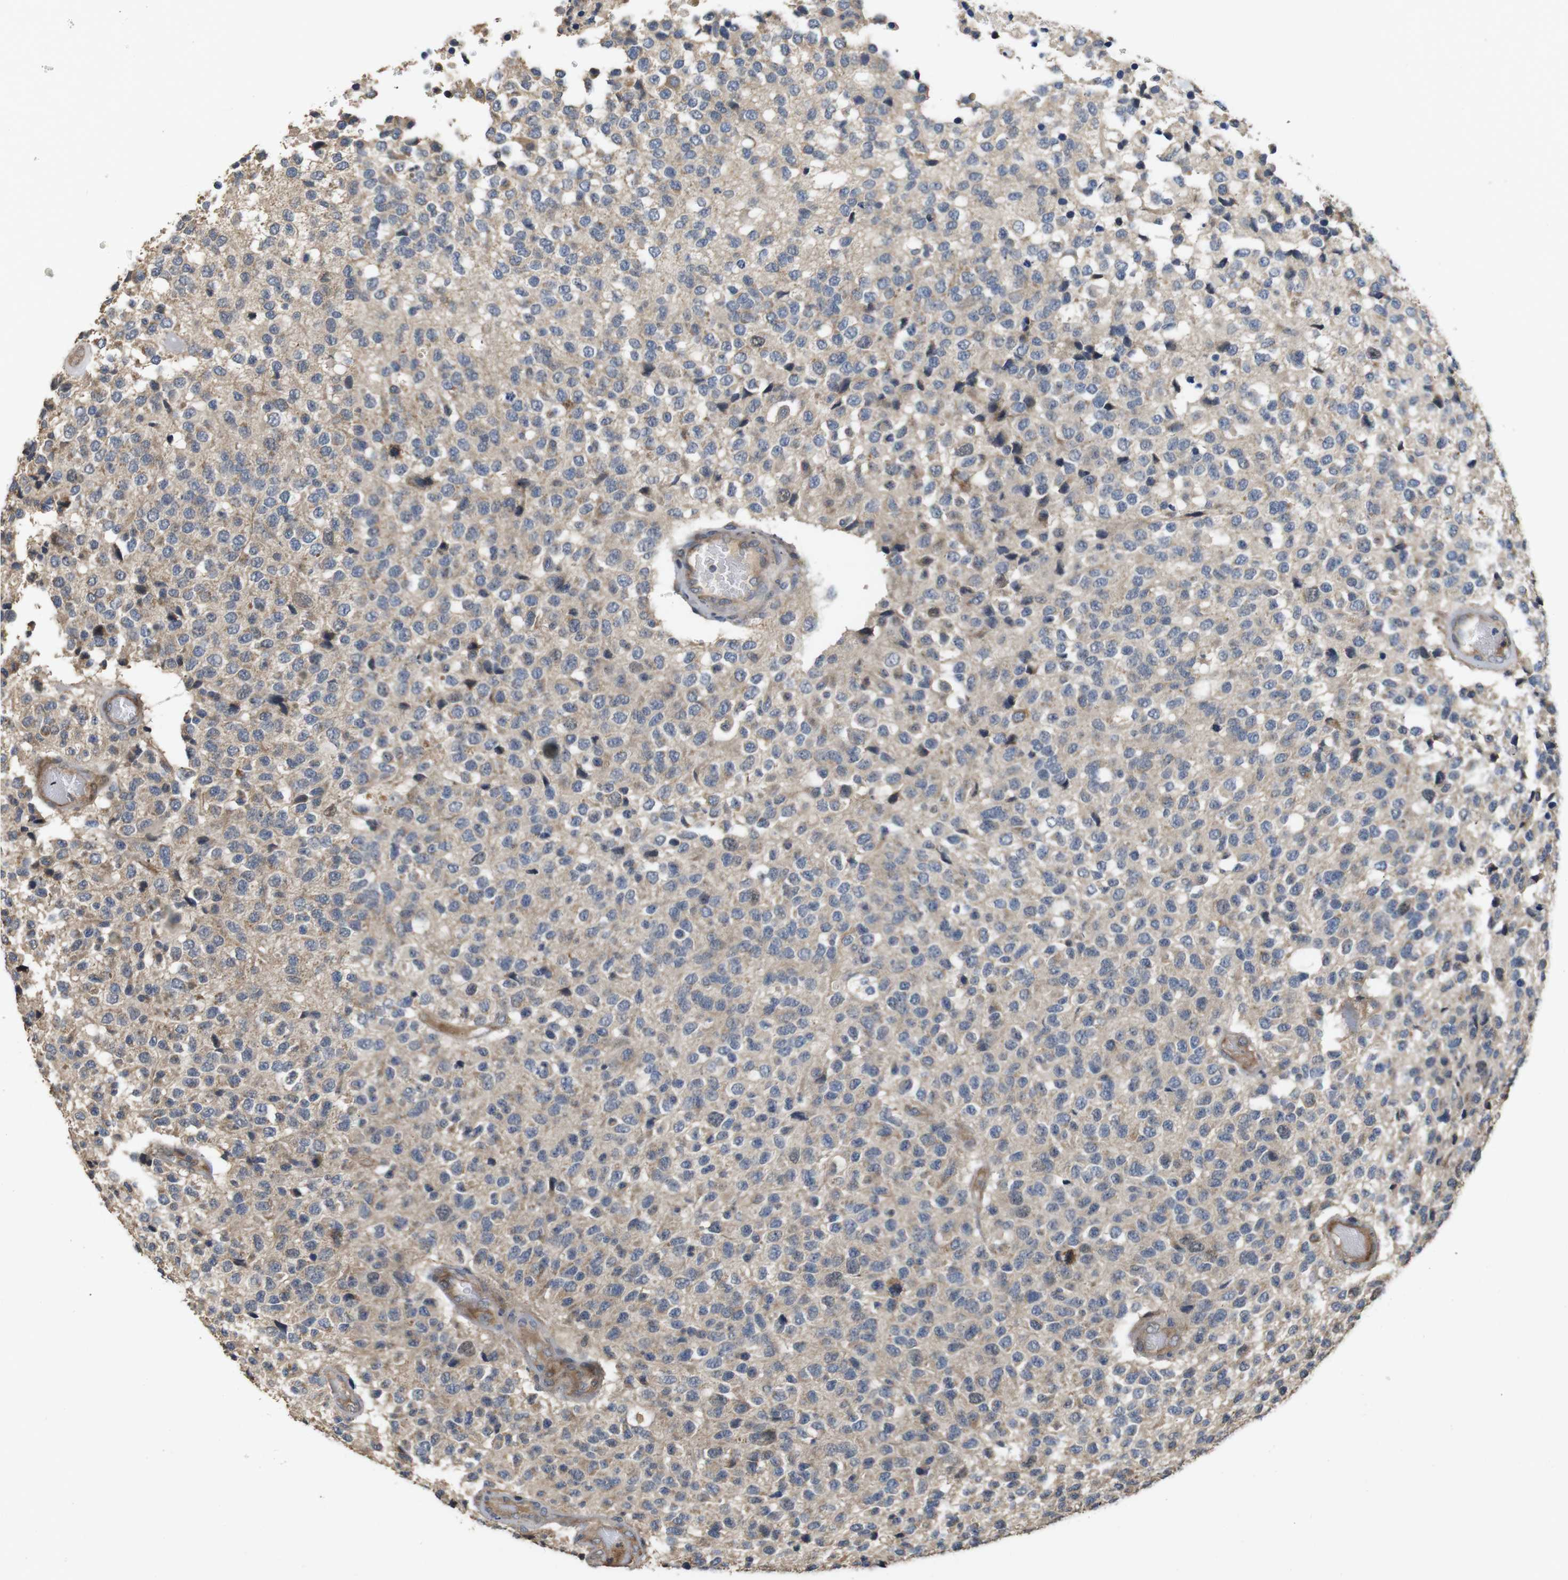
{"staining": {"intensity": "weak", "quantity": "<25%", "location": "cytoplasmic/membranous"}, "tissue": "glioma", "cell_type": "Tumor cells", "image_type": "cancer", "snomed": [{"axis": "morphology", "description": "Glioma, malignant, High grade"}, {"axis": "topography", "description": "pancreas cauda"}], "caption": "High power microscopy image of an immunohistochemistry (IHC) micrograph of high-grade glioma (malignant), revealing no significant staining in tumor cells. Nuclei are stained in blue.", "gene": "PCDHB10", "patient": {"sex": "male", "age": 60}}